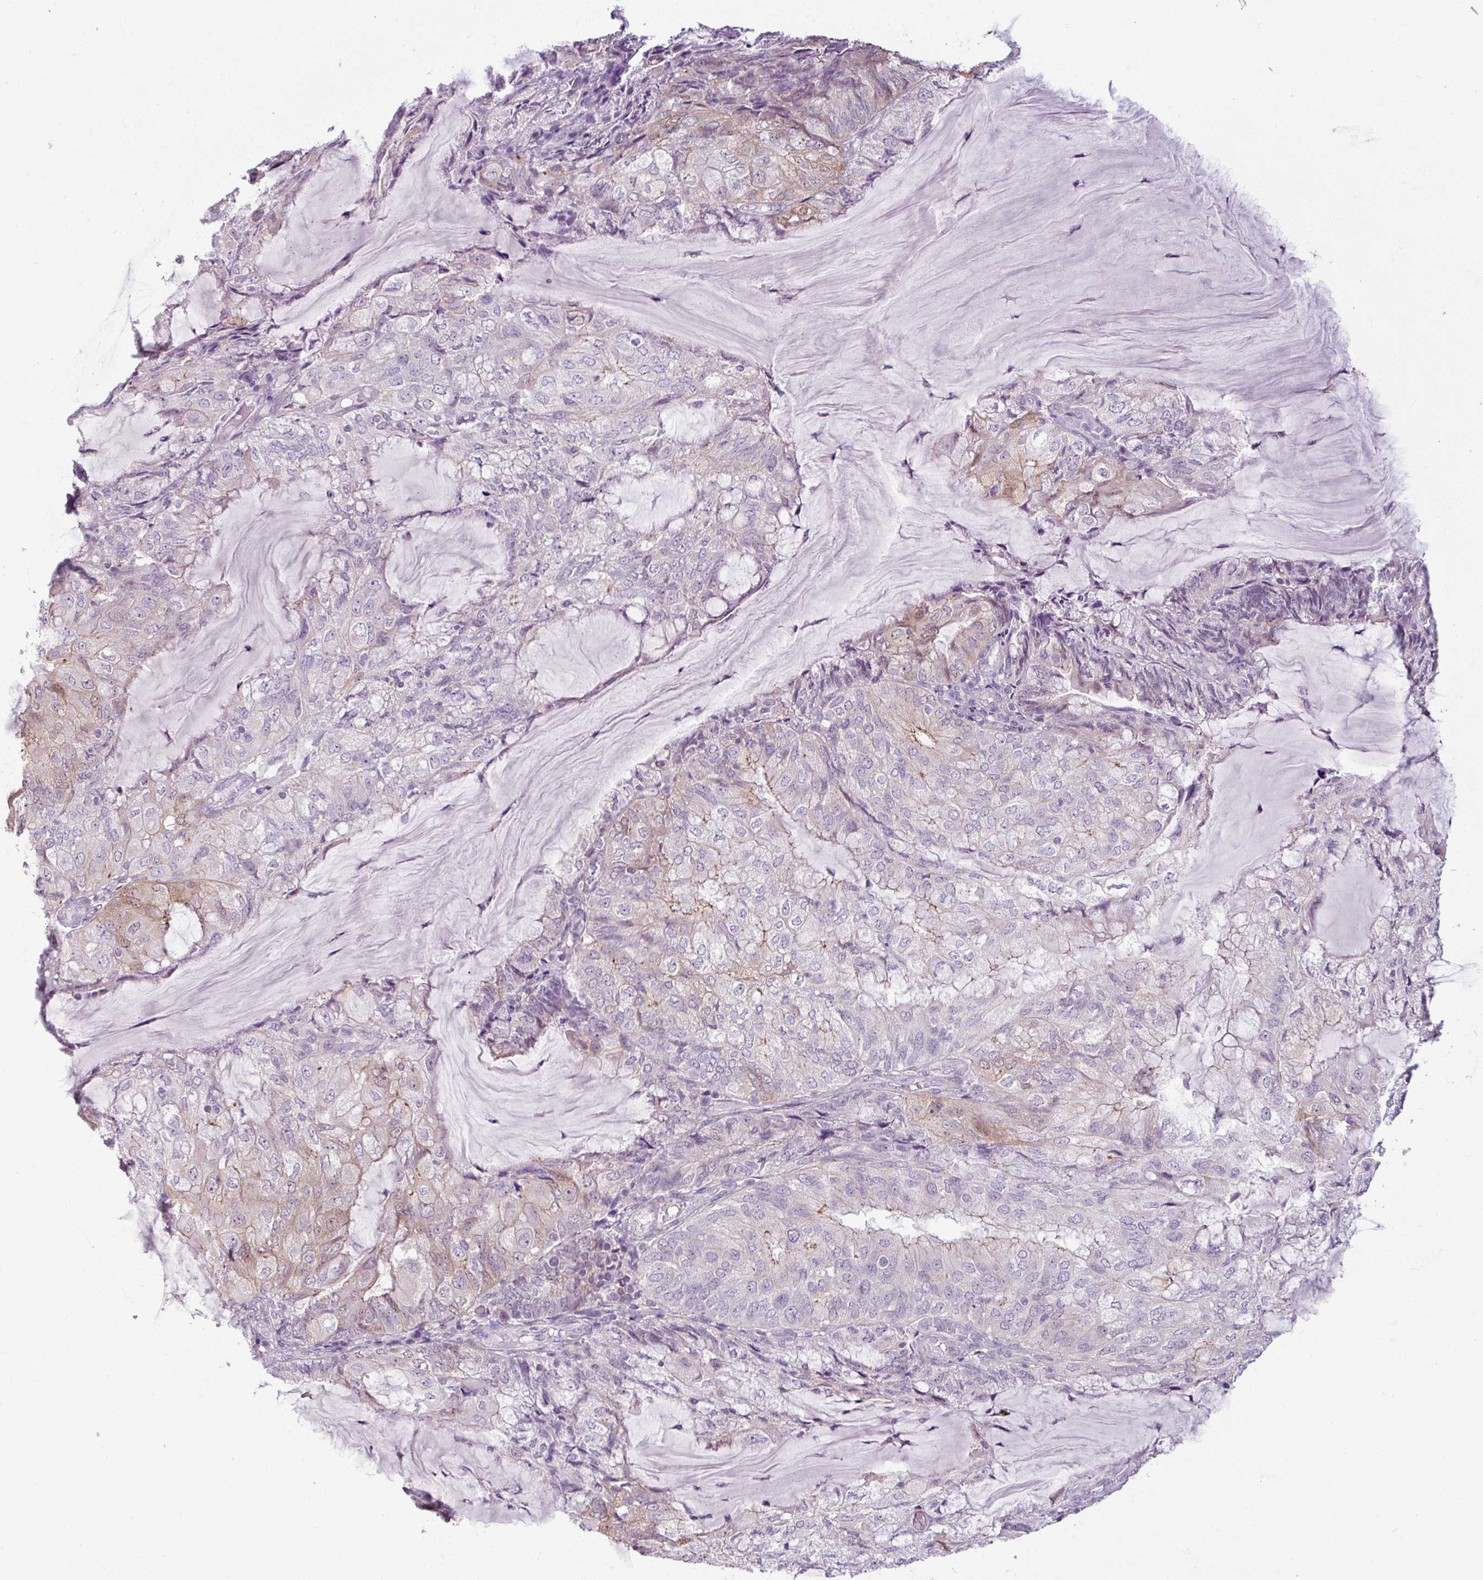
{"staining": {"intensity": "moderate", "quantity": "<25%", "location": "cytoplasmic/membranous"}, "tissue": "endometrial cancer", "cell_type": "Tumor cells", "image_type": "cancer", "snomed": [{"axis": "morphology", "description": "Adenocarcinoma, NOS"}, {"axis": "topography", "description": "Endometrium"}], "caption": "This is a micrograph of immunohistochemistry (IHC) staining of endometrial cancer (adenocarcinoma), which shows moderate staining in the cytoplasmic/membranous of tumor cells.", "gene": "PNMA6A", "patient": {"sex": "female", "age": 81}}